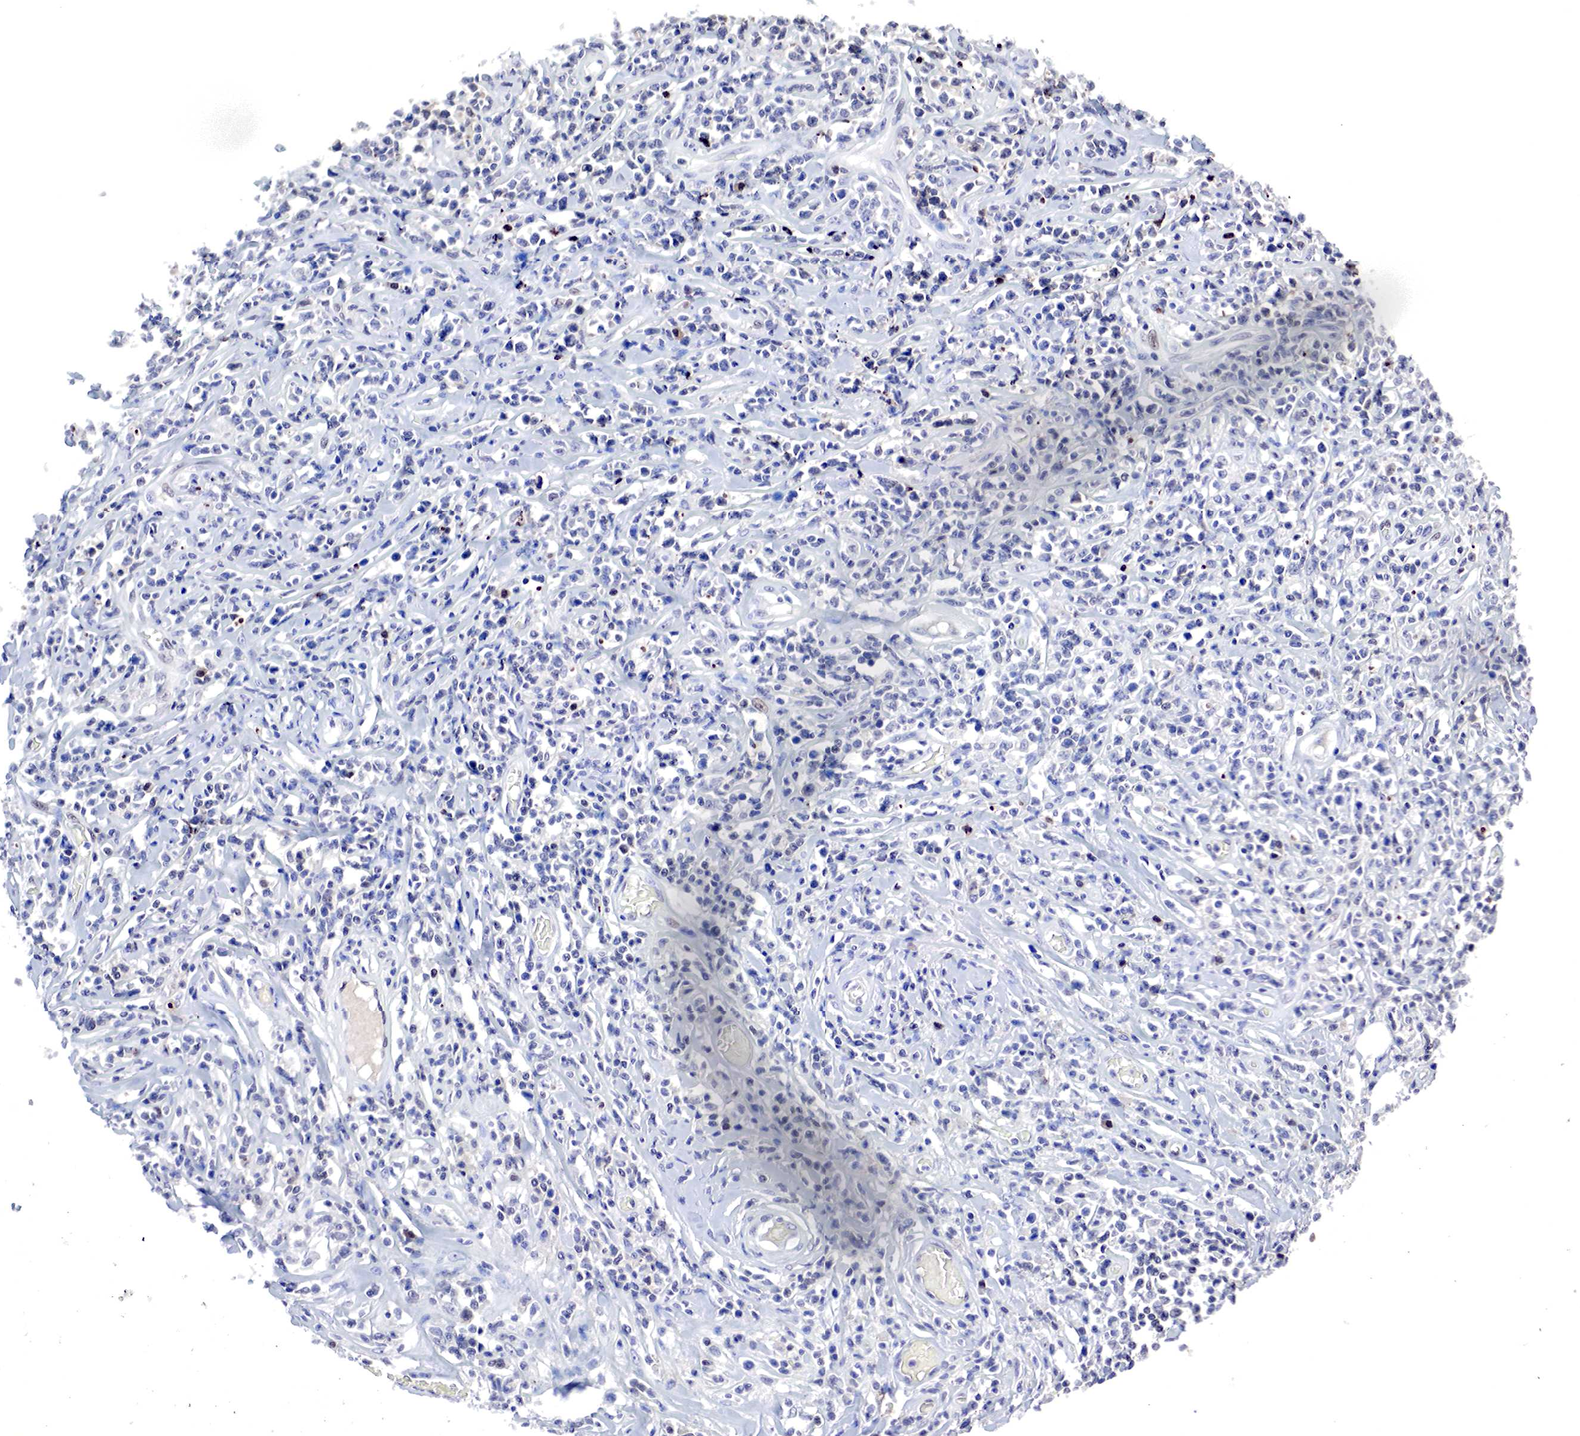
{"staining": {"intensity": "negative", "quantity": "none", "location": "none"}, "tissue": "lymphoma", "cell_type": "Tumor cells", "image_type": "cancer", "snomed": [{"axis": "morphology", "description": "Malignant lymphoma, non-Hodgkin's type, High grade"}, {"axis": "topography", "description": "Colon"}], "caption": "The photomicrograph reveals no staining of tumor cells in lymphoma.", "gene": "DACH2", "patient": {"sex": "male", "age": 82}}